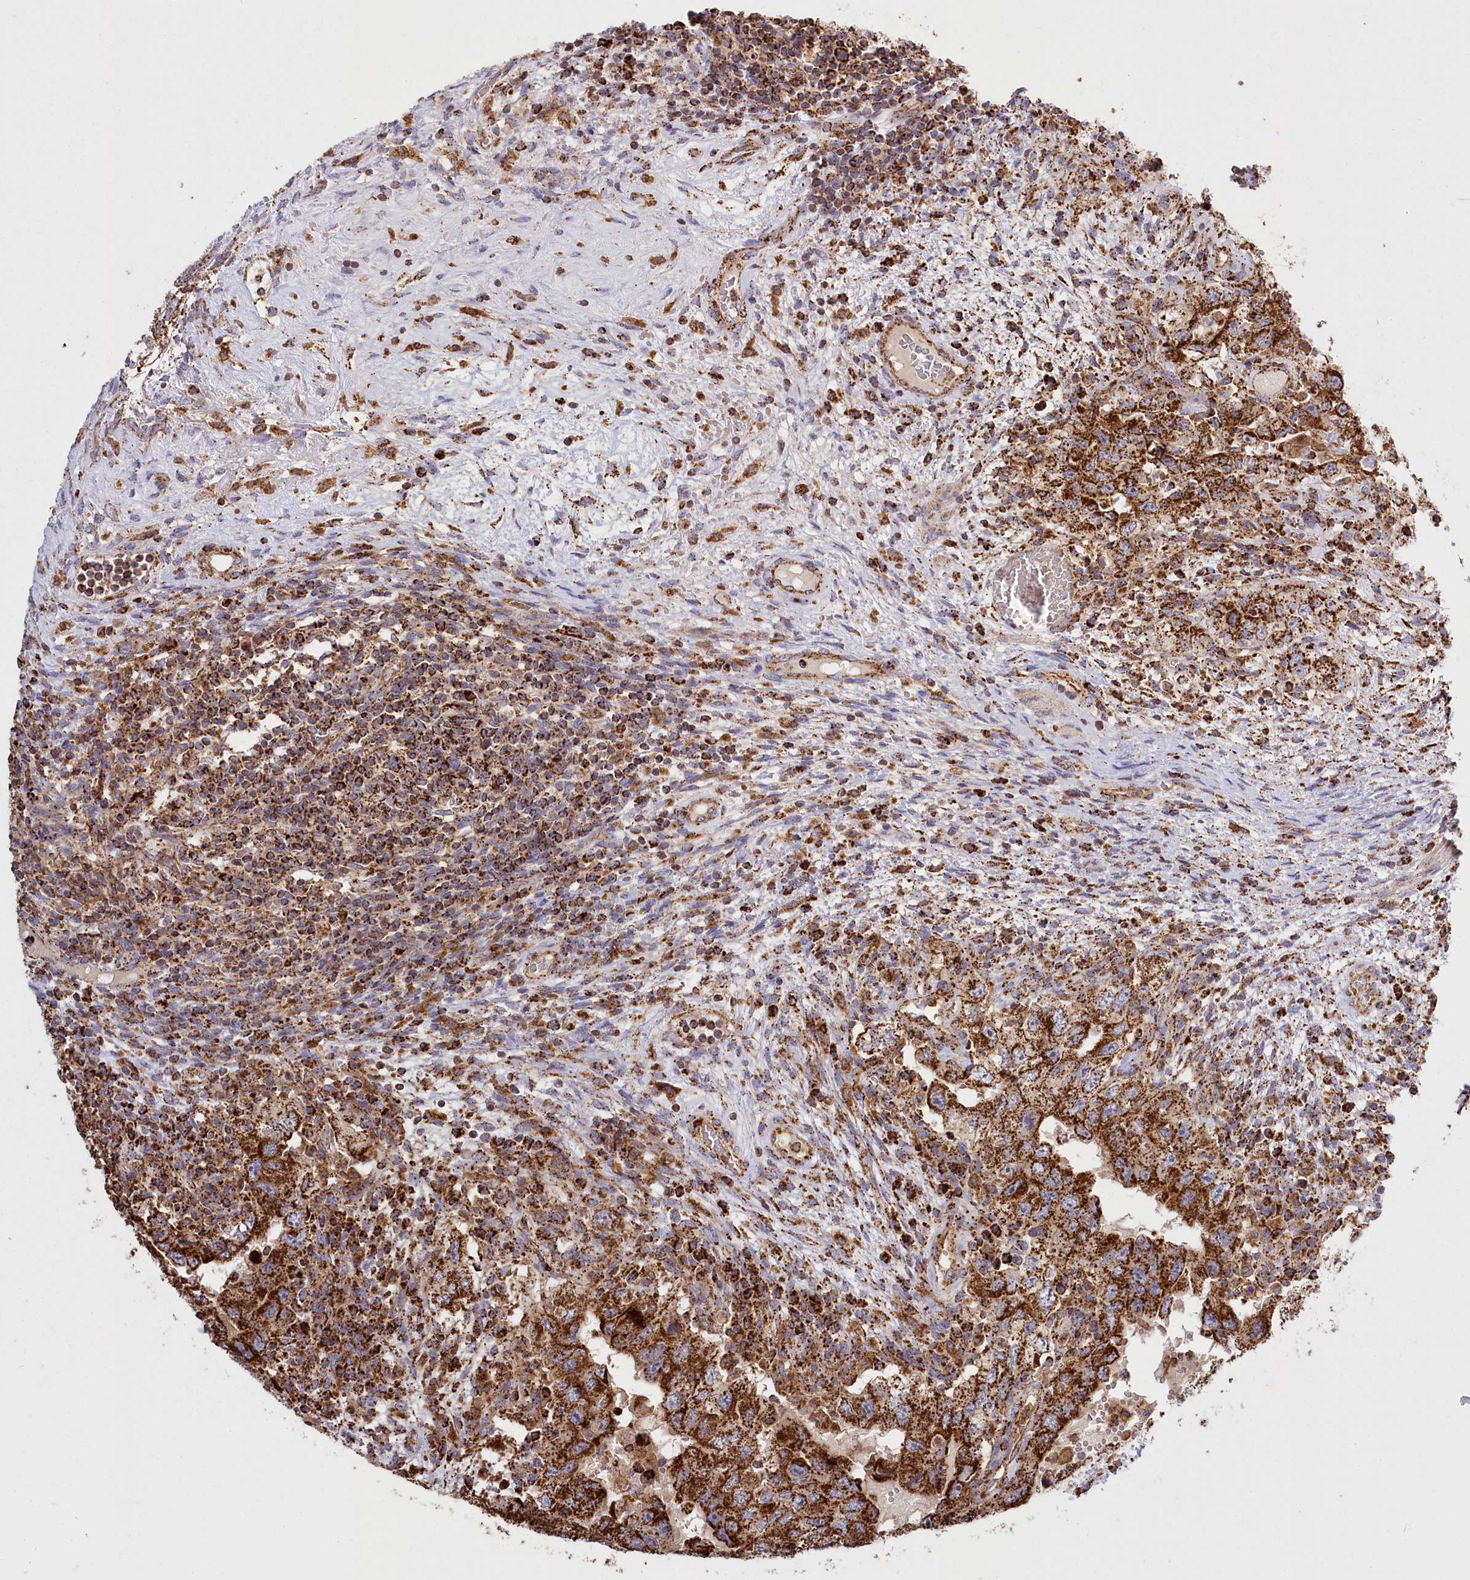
{"staining": {"intensity": "strong", "quantity": ">75%", "location": "cytoplasmic/membranous"}, "tissue": "testis cancer", "cell_type": "Tumor cells", "image_type": "cancer", "snomed": [{"axis": "morphology", "description": "Carcinoma, Embryonal, NOS"}, {"axis": "topography", "description": "Testis"}], "caption": "A brown stain labels strong cytoplasmic/membranous expression of a protein in embryonal carcinoma (testis) tumor cells. The staining was performed using DAB (3,3'-diaminobenzidine), with brown indicating positive protein expression. Nuclei are stained blue with hematoxylin.", "gene": "CARD19", "patient": {"sex": "male", "age": 26}}